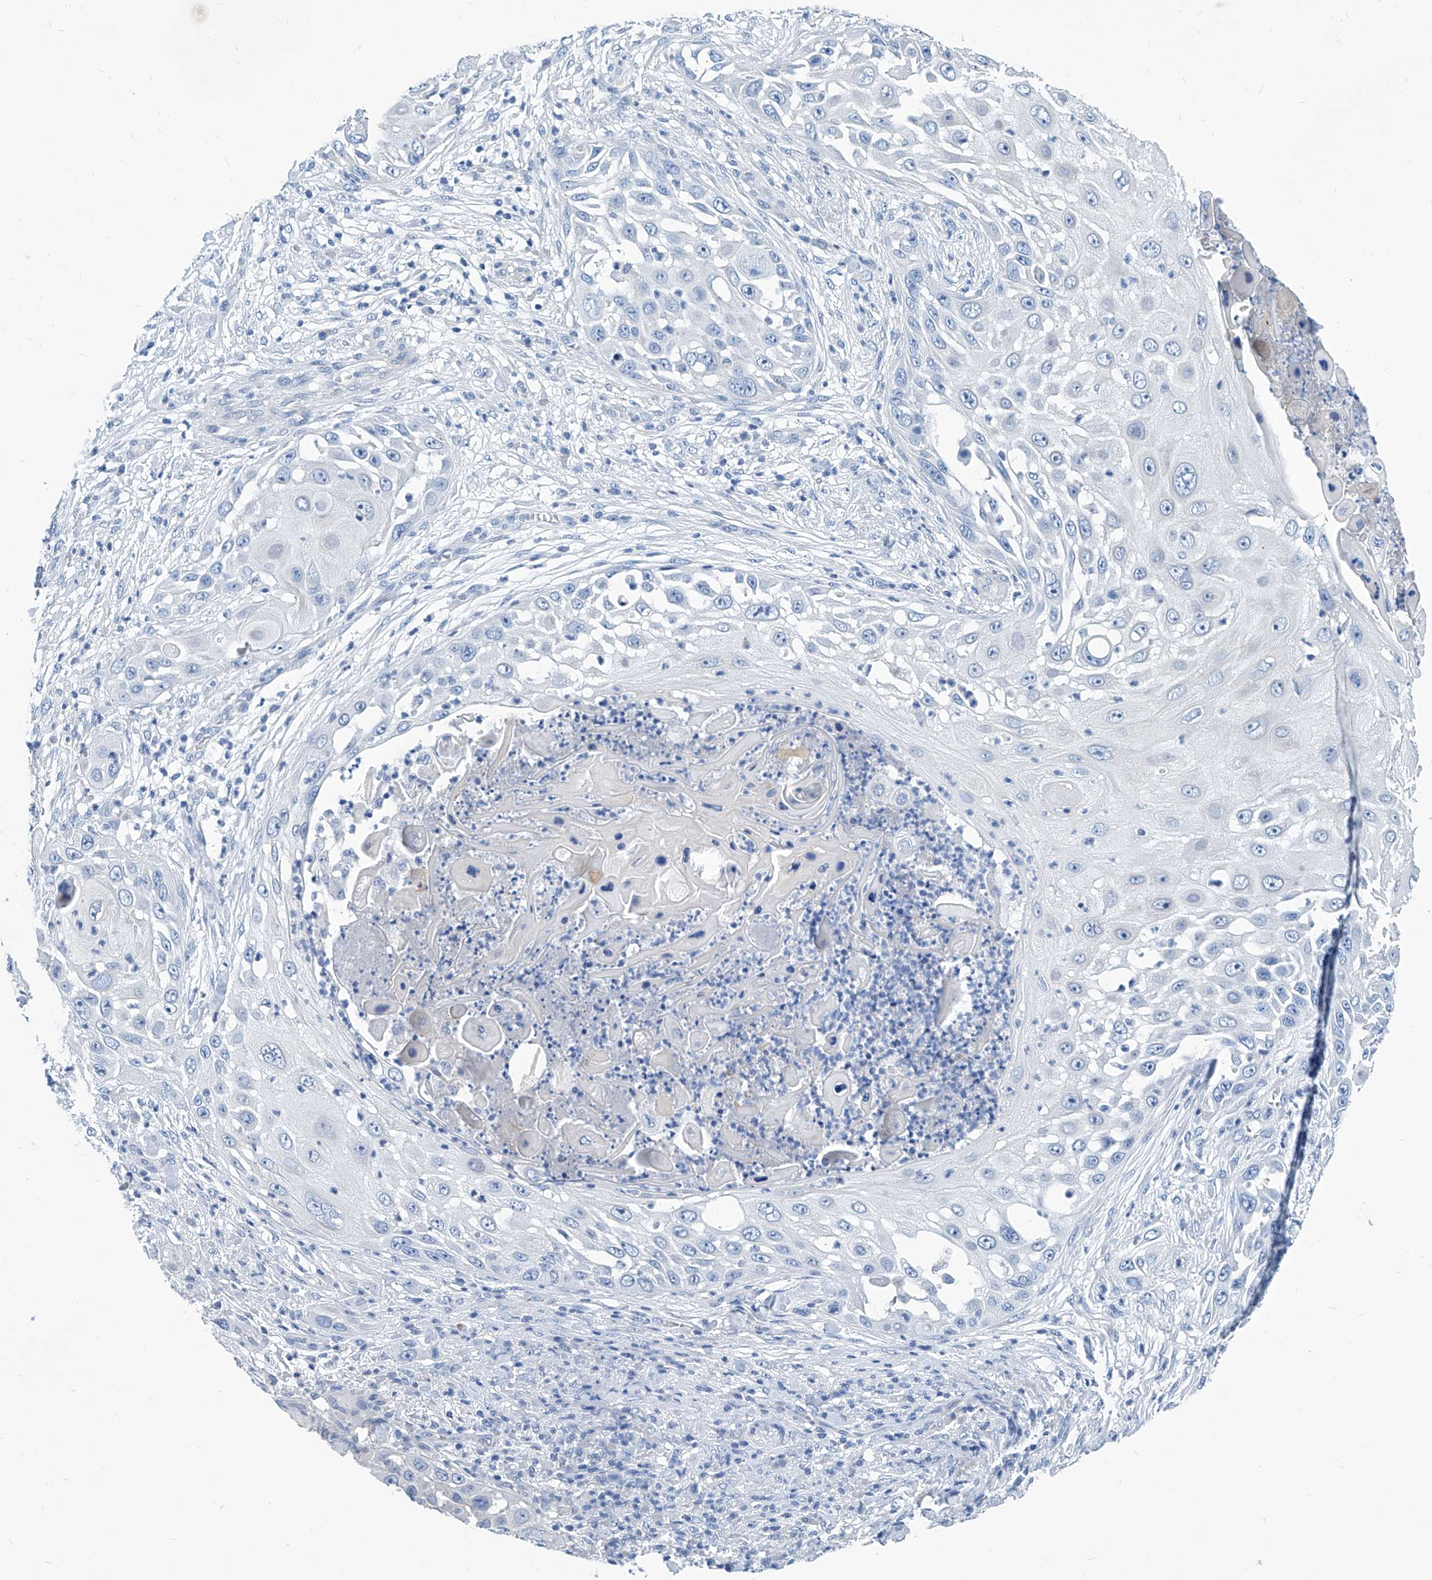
{"staining": {"intensity": "negative", "quantity": "none", "location": "none"}, "tissue": "skin cancer", "cell_type": "Tumor cells", "image_type": "cancer", "snomed": [{"axis": "morphology", "description": "Squamous cell carcinoma, NOS"}, {"axis": "topography", "description": "Skin"}], "caption": "Human squamous cell carcinoma (skin) stained for a protein using immunohistochemistry reveals no expression in tumor cells.", "gene": "ZNF519", "patient": {"sex": "female", "age": 44}}